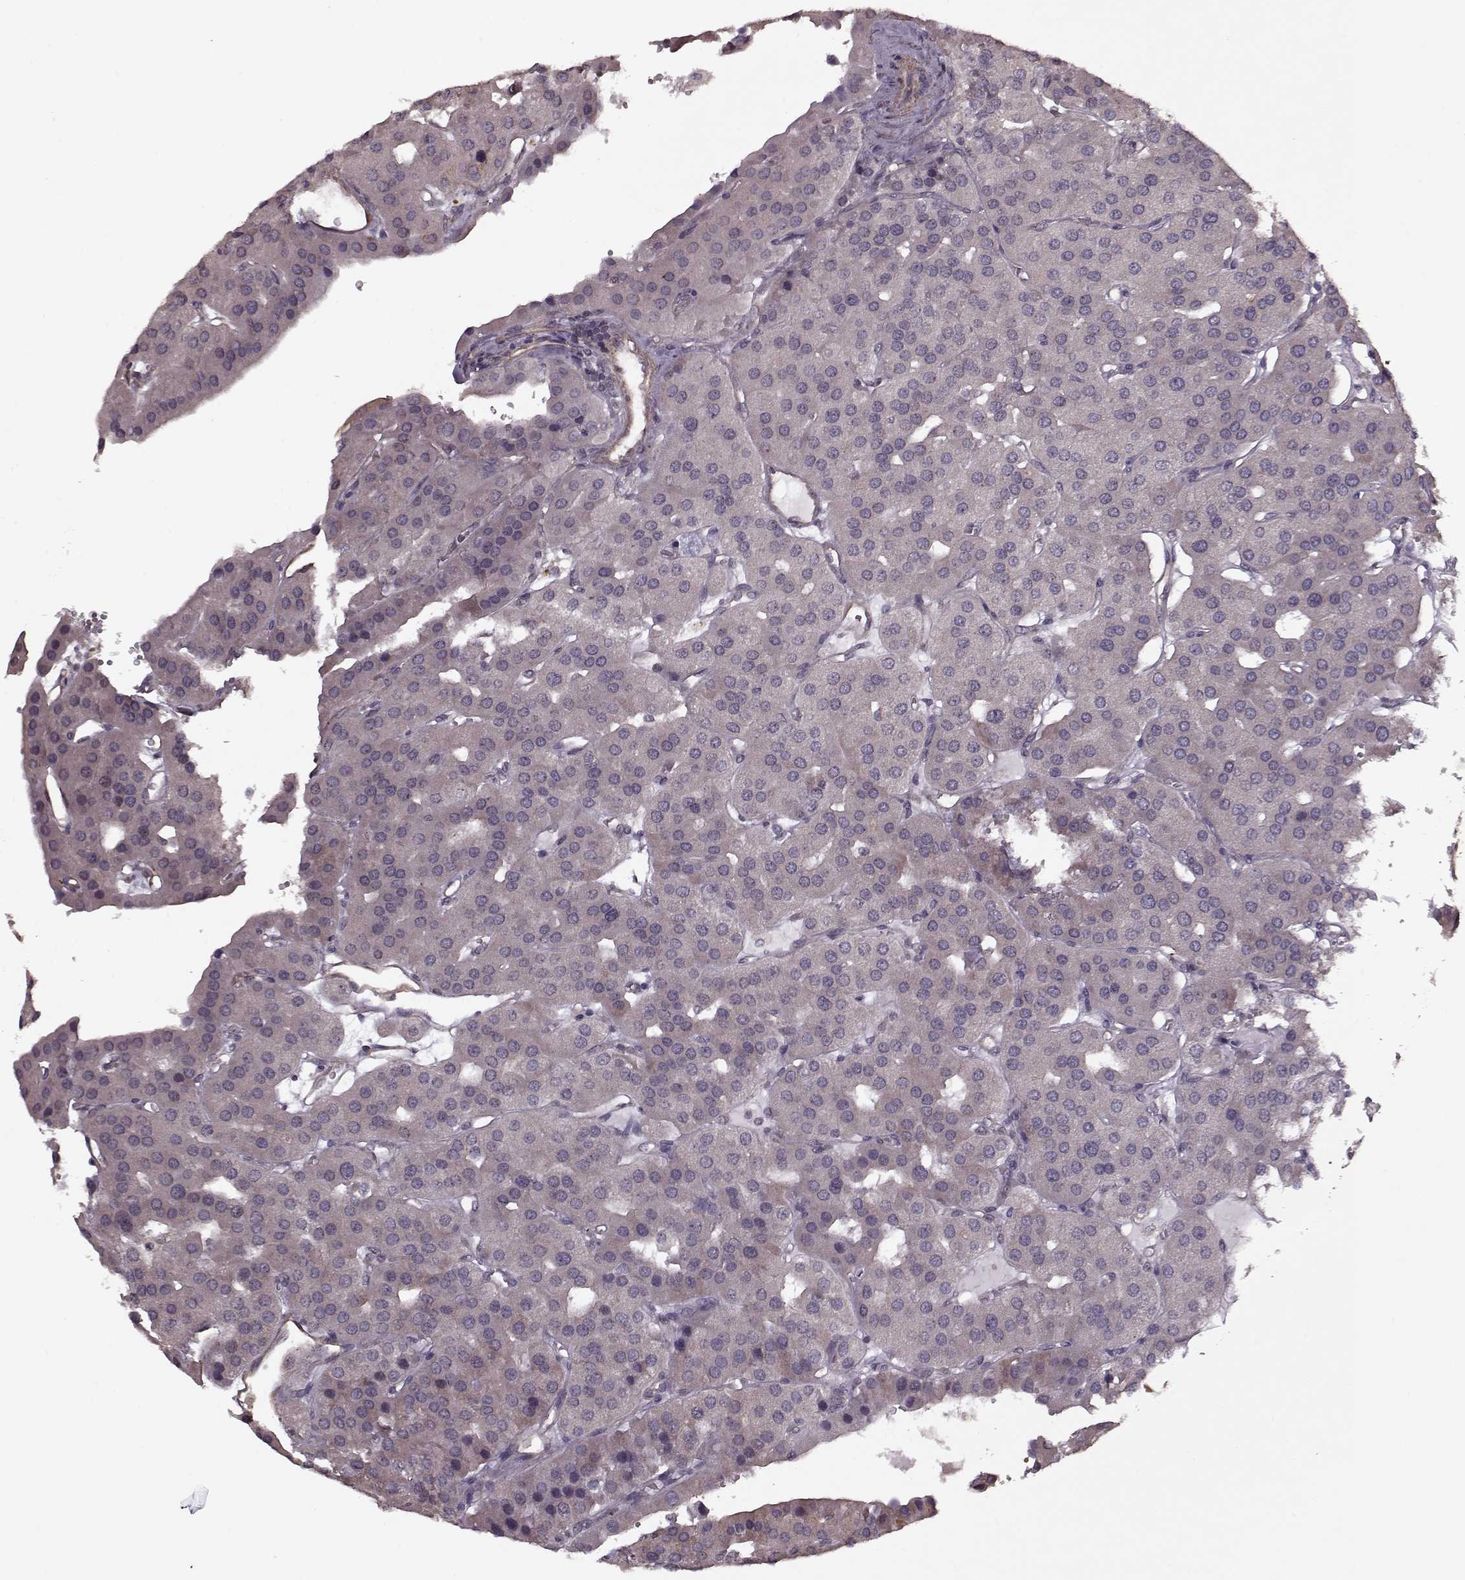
{"staining": {"intensity": "weak", "quantity": "<25%", "location": "cytoplasmic/membranous"}, "tissue": "parathyroid gland", "cell_type": "Glandular cells", "image_type": "normal", "snomed": [{"axis": "morphology", "description": "Normal tissue, NOS"}, {"axis": "morphology", "description": "Adenoma, NOS"}, {"axis": "topography", "description": "Parathyroid gland"}], "caption": "The photomicrograph reveals no significant staining in glandular cells of parathyroid gland.", "gene": "KRT9", "patient": {"sex": "female", "age": 86}}